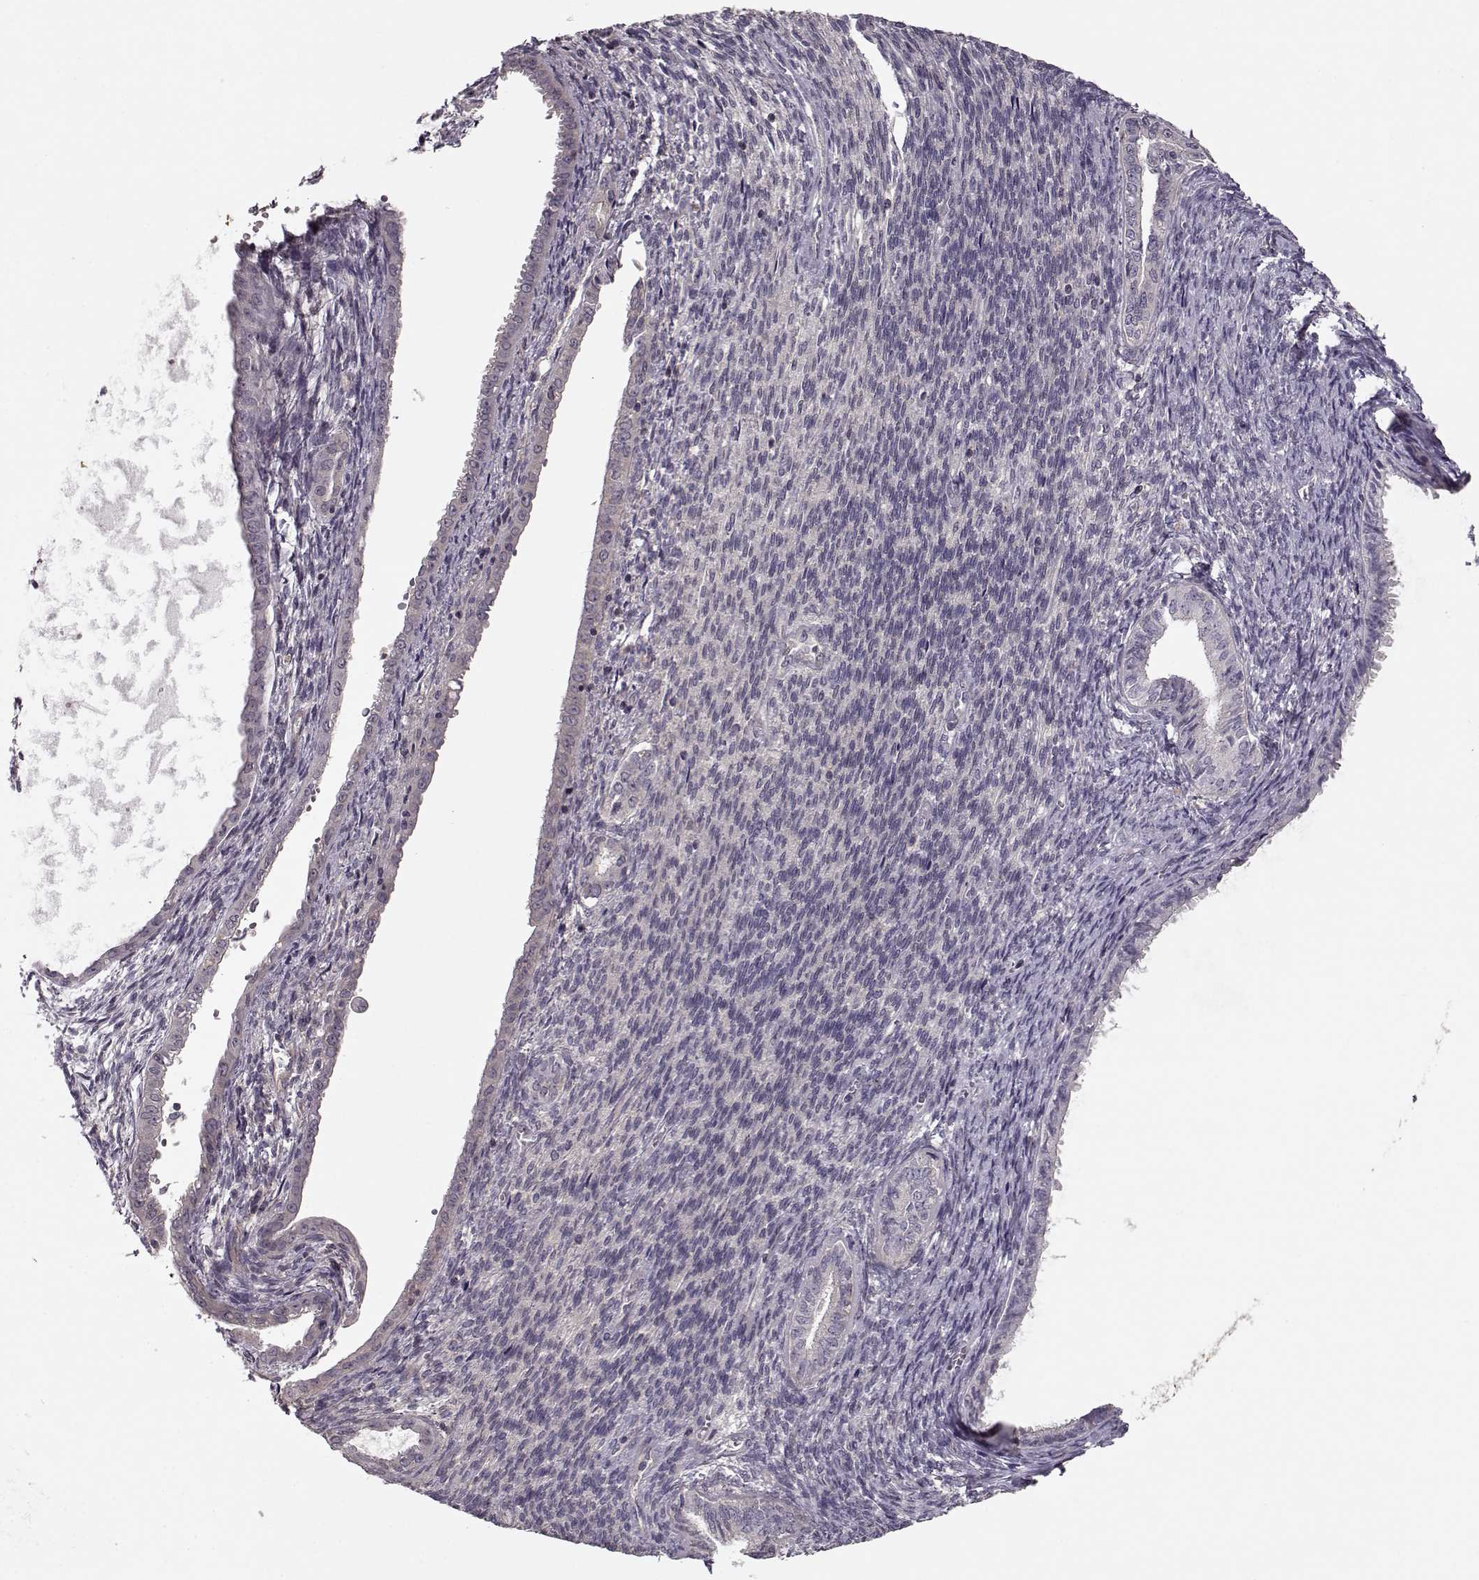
{"staining": {"intensity": "negative", "quantity": "none", "location": "none"}, "tissue": "endometrial cancer", "cell_type": "Tumor cells", "image_type": "cancer", "snomed": [{"axis": "morphology", "description": "Adenocarcinoma, NOS"}, {"axis": "topography", "description": "Endometrium"}], "caption": "Histopathology image shows no protein expression in tumor cells of endometrial adenocarcinoma tissue.", "gene": "SLAIN2", "patient": {"sex": "female", "age": 86}}